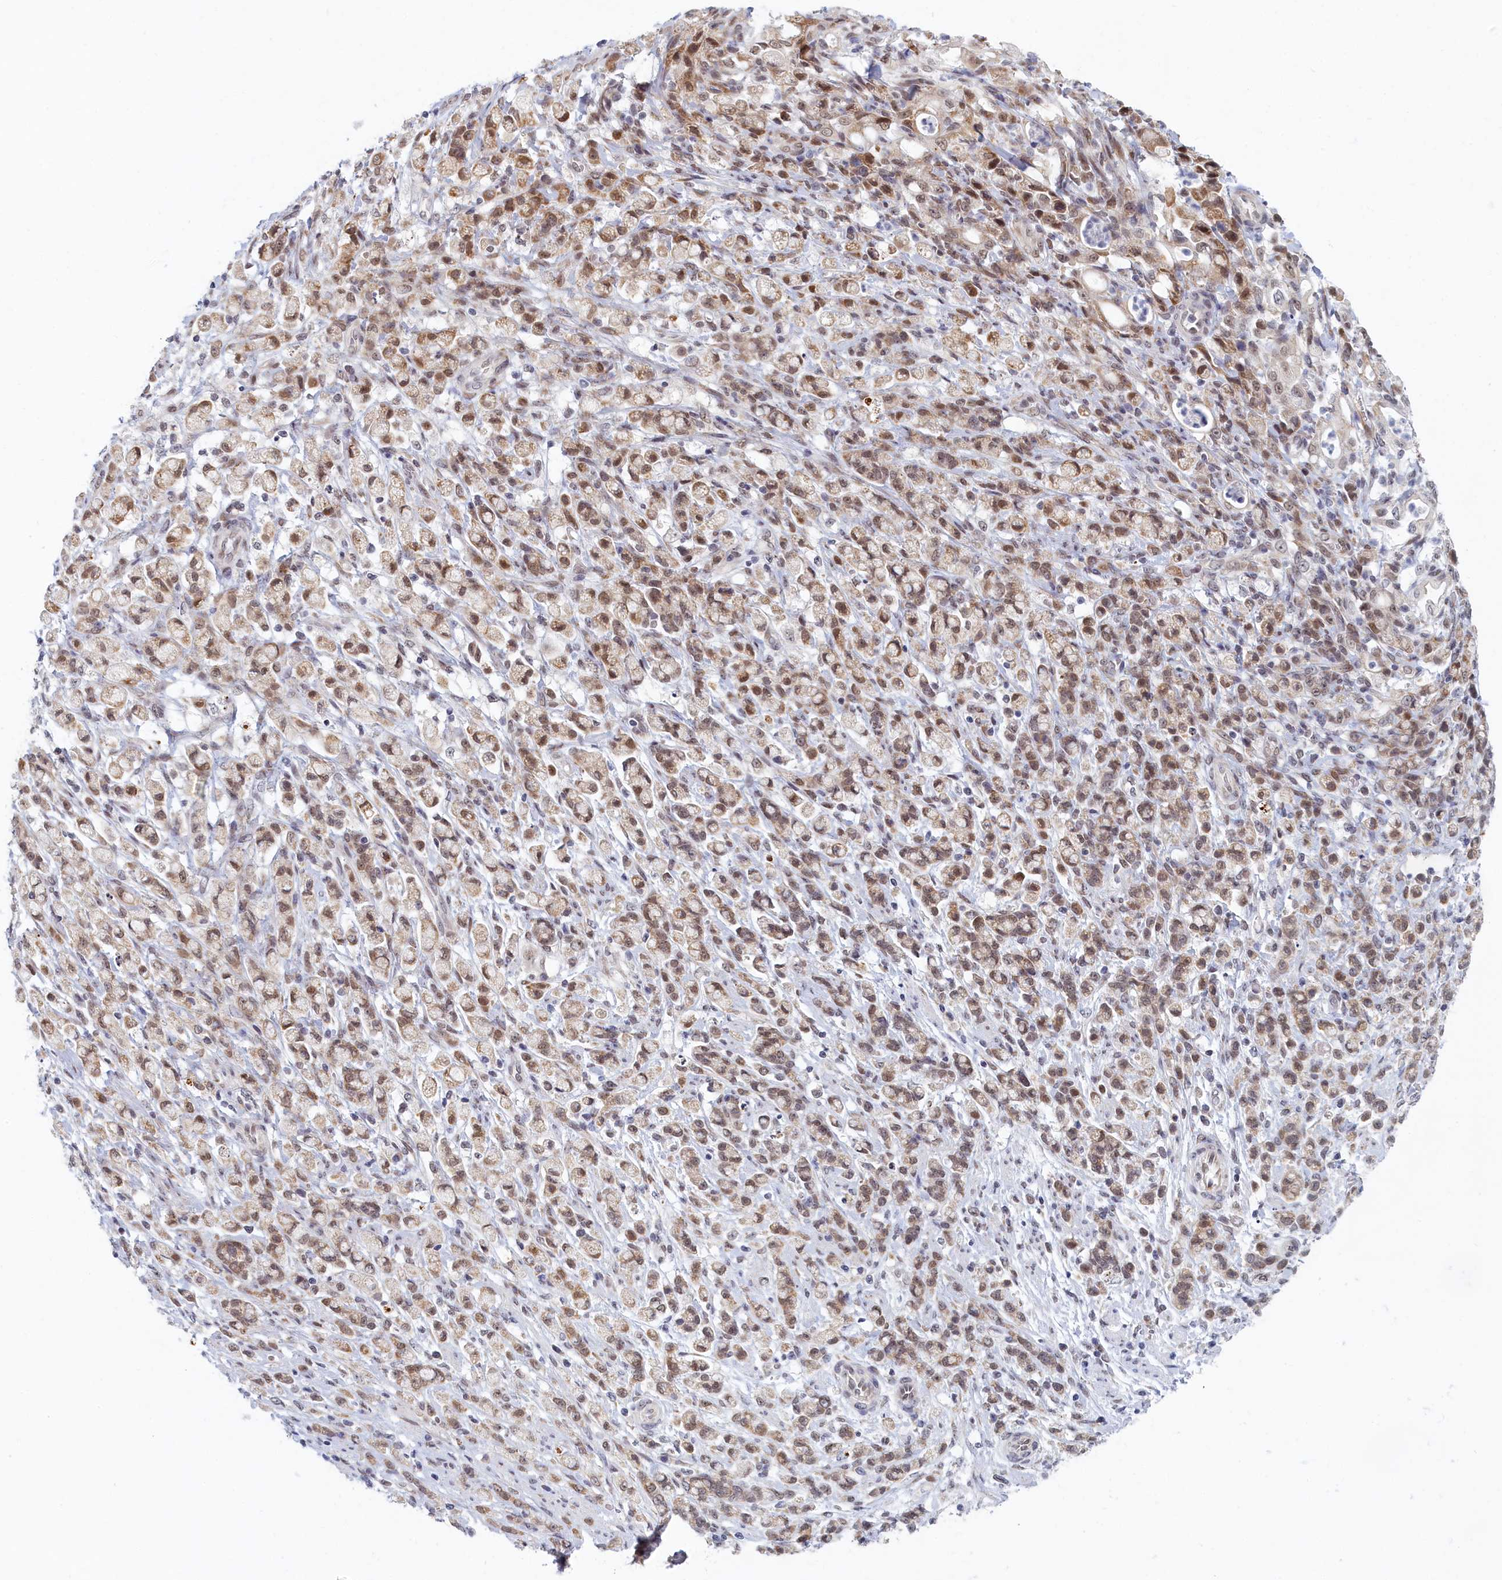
{"staining": {"intensity": "moderate", "quantity": "<25%", "location": "nuclear"}, "tissue": "stomach cancer", "cell_type": "Tumor cells", "image_type": "cancer", "snomed": [{"axis": "morphology", "description": "Adenocarcinoma, NOS"}, {"axis": "topography", "description": "Stomach"}], "caption": "Protein staining of stomach adenocarcinoma tissue displays moderate nuclear positivity in about <25% of tumor cells. (DAB (3,3'-diaminobenzidine) = brown stain, brightfield microscopy at high magnification).", "gene": "DNAJC17", "patient": {"sex": "female", "age": 60}}